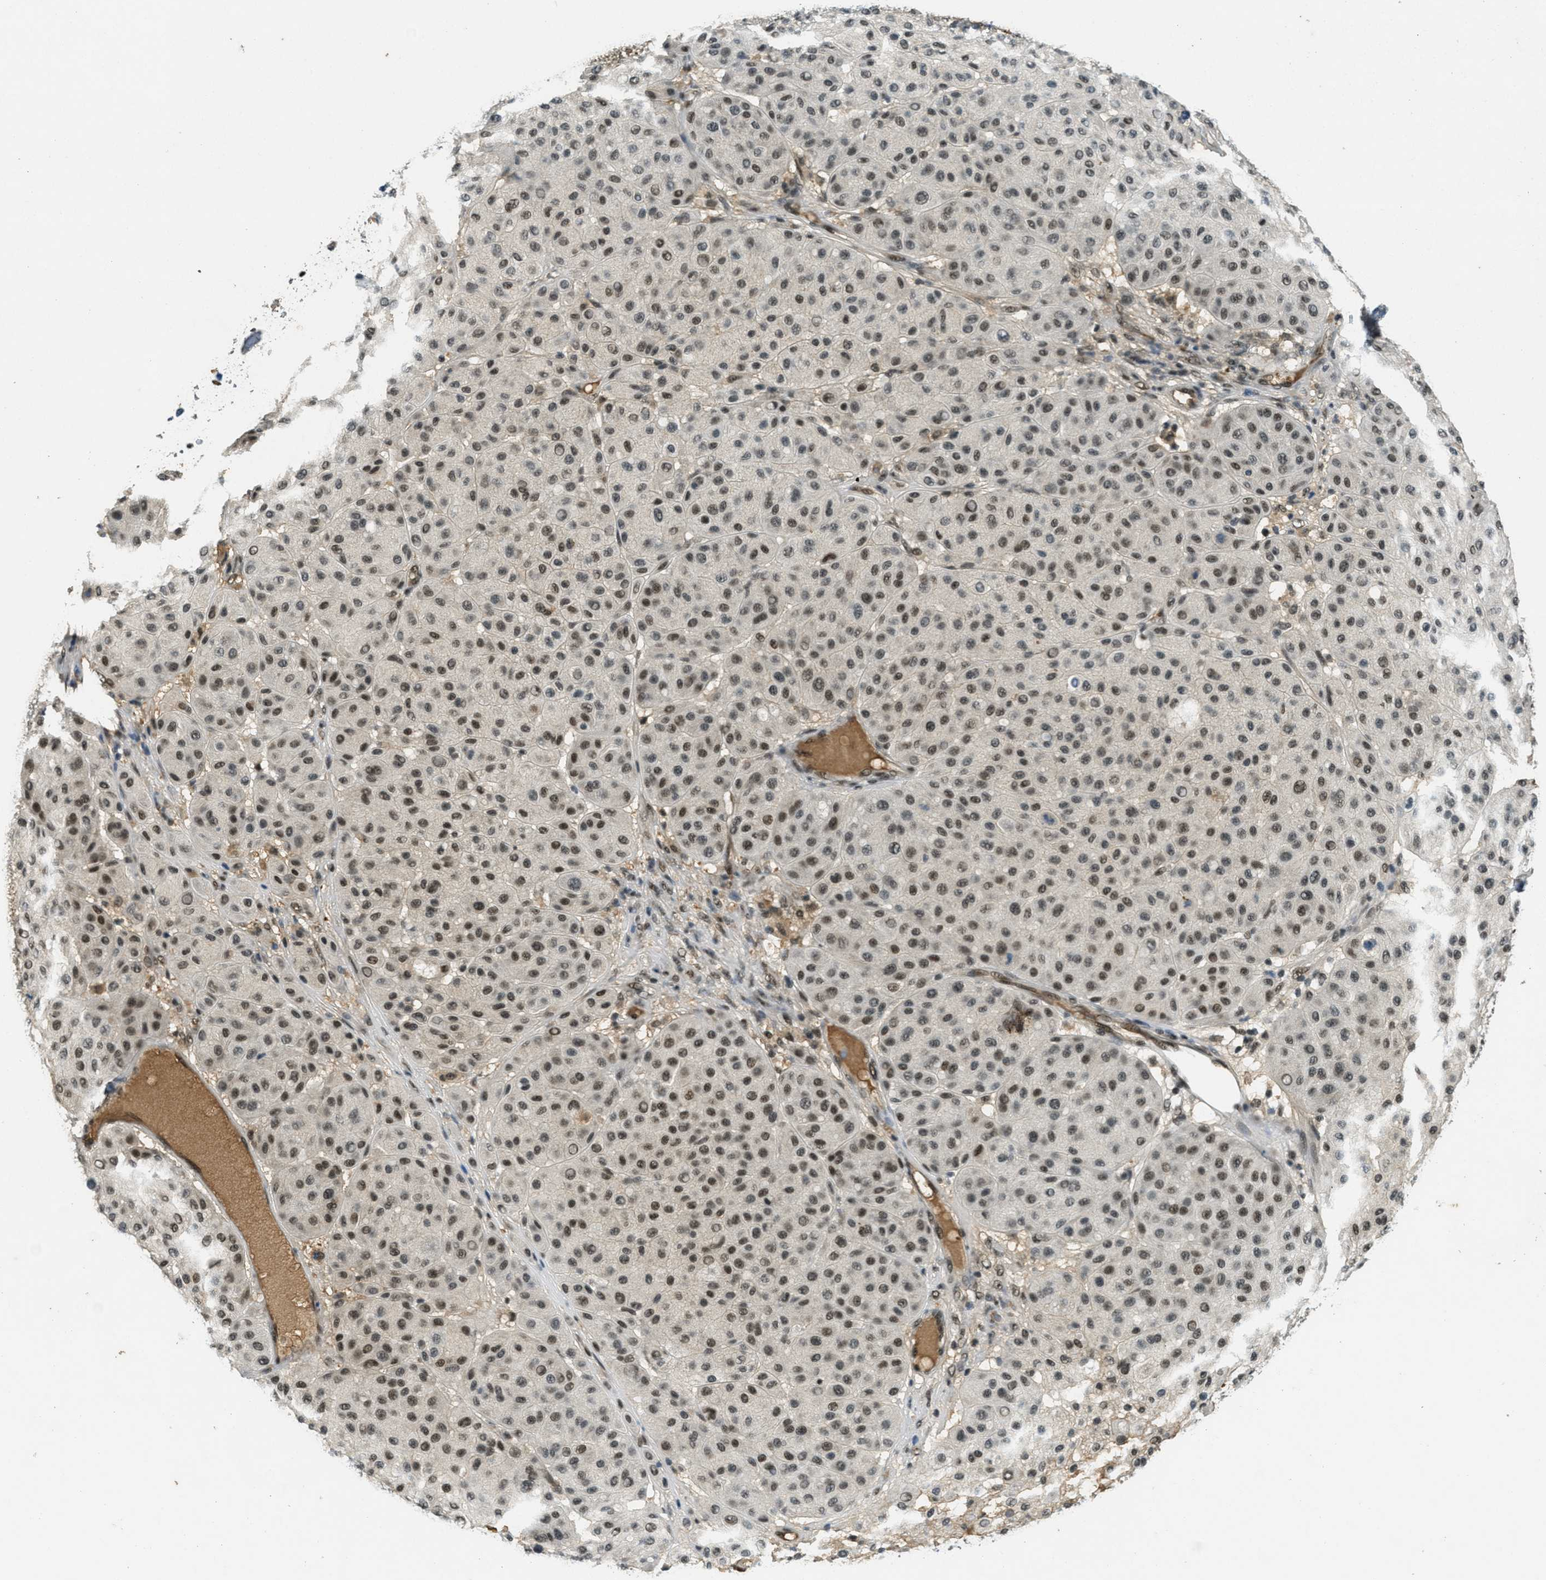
{"staining": {"intensity": "moderate", "quantity": ">75%", "location": "nuclear"}, "tissue": "melanoma", "cell_type": "Tumor cells", "image_type": "cancer", "snomed": [{"axis": "morphology", "description": "Normal tissue, NOS"}, {"axis": "morphology", "description": "Malignant melanoma, Metastatic site"}, {"axis": "topography", "description": "Skin"}], "caption": "There is medium levels of moderate nuclear staining in tumor cells of melanoma, as demonstrated by immunohistochemical staining (brown color).", "gene": "ZNF148", "patient": {"sex": "male", "age": 41}}